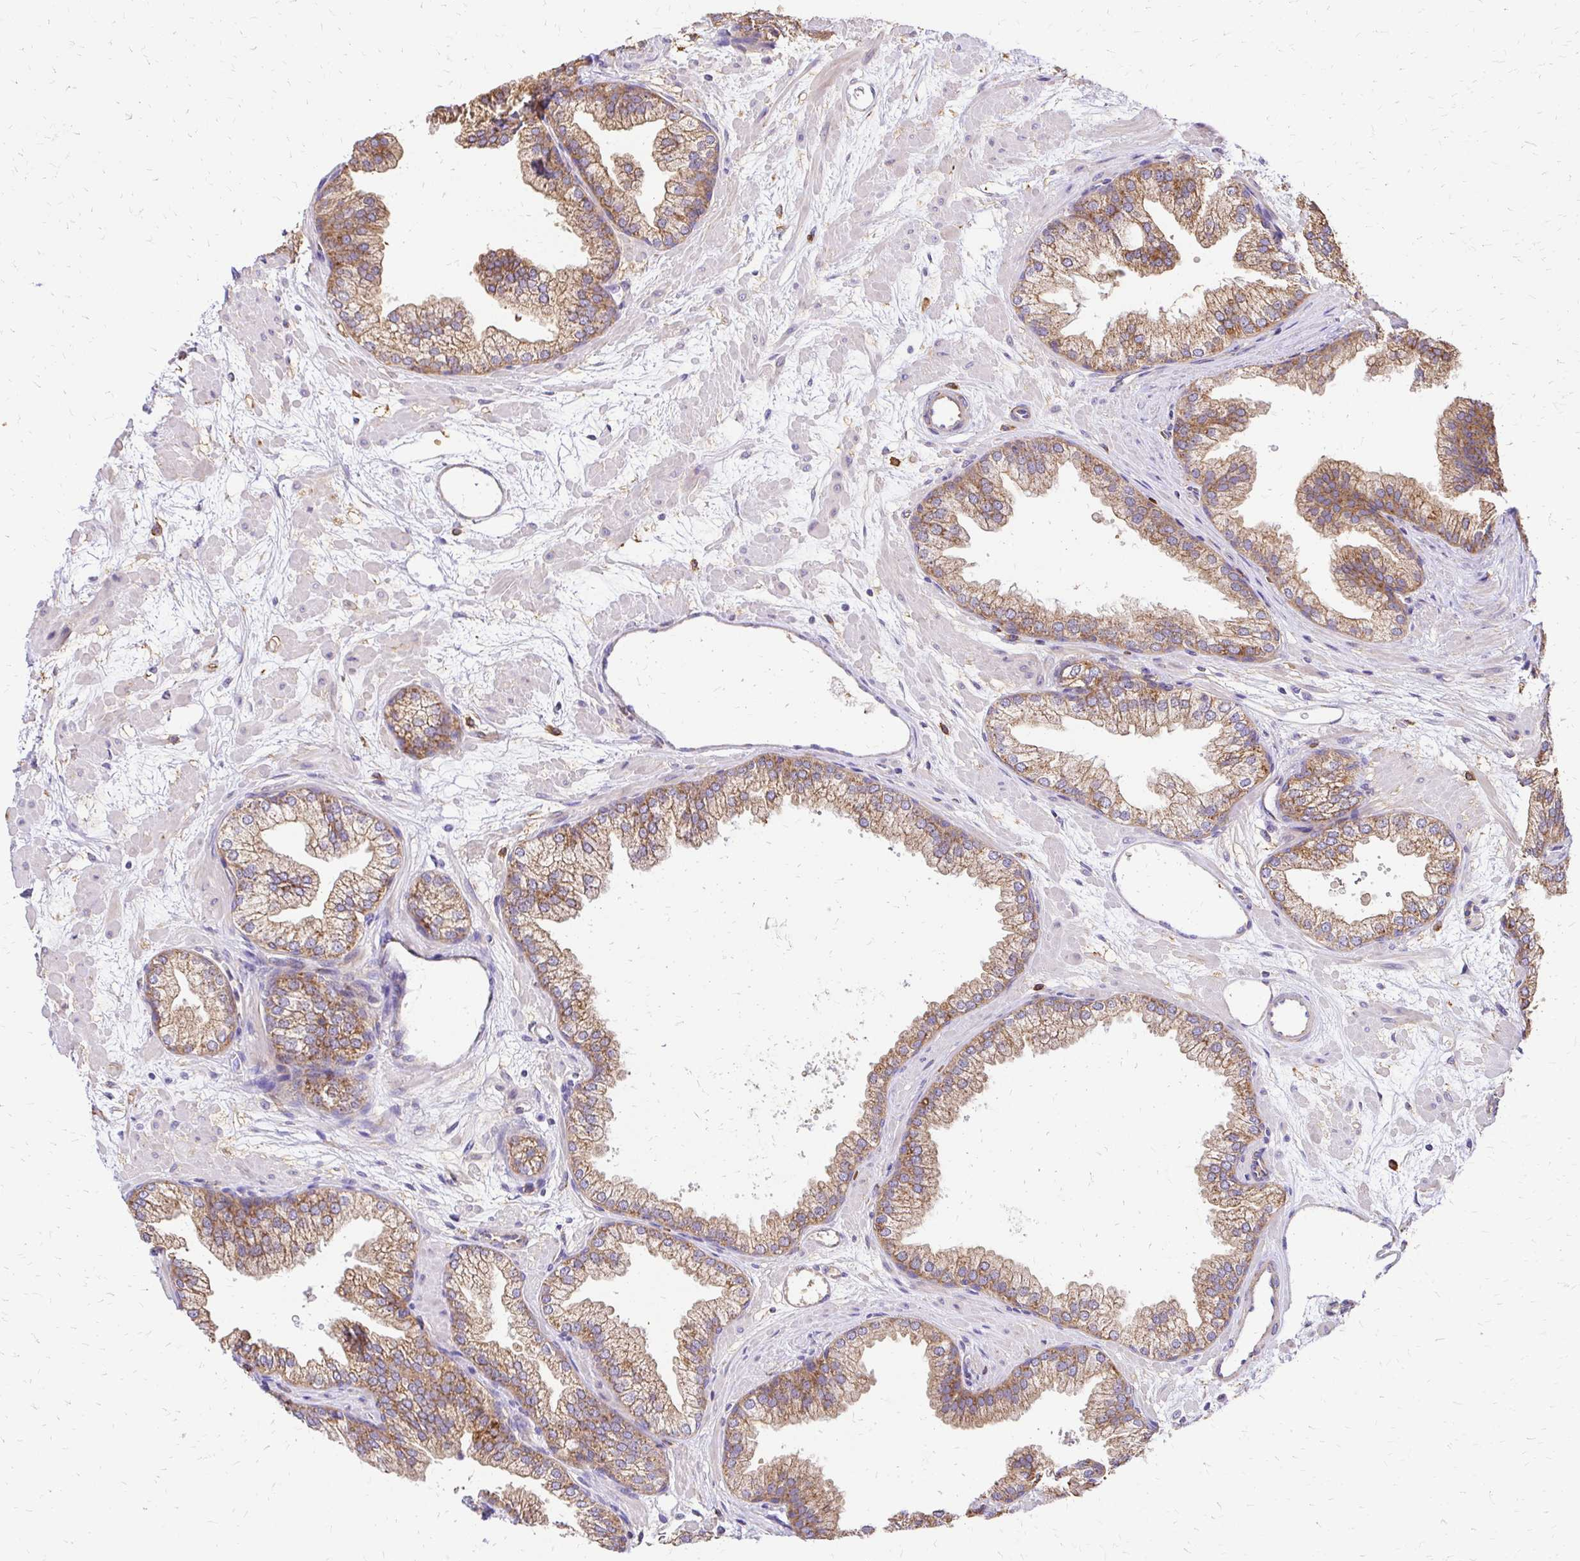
{"staining": {"intensity": "moderate", "quantity": "25%-75%", "location": "cytoplasmic/membranous"}, "tissue": "prostate", "cell_type": "Glandular cells", "image_type": "normal", "snomed": [{"axis": "morphology", "description": "Normal tissue, NOS"}, {"axis": "topography", "description": "Prostate"}], "caption": "Prostate stained with immunohistochemistry (IHC) displays moderate cytoplasmic/membranous staining in about 25%-75% of glandular cells.", "gene": "MRPL13", "patient": {"sex": "male", "age": 37}}